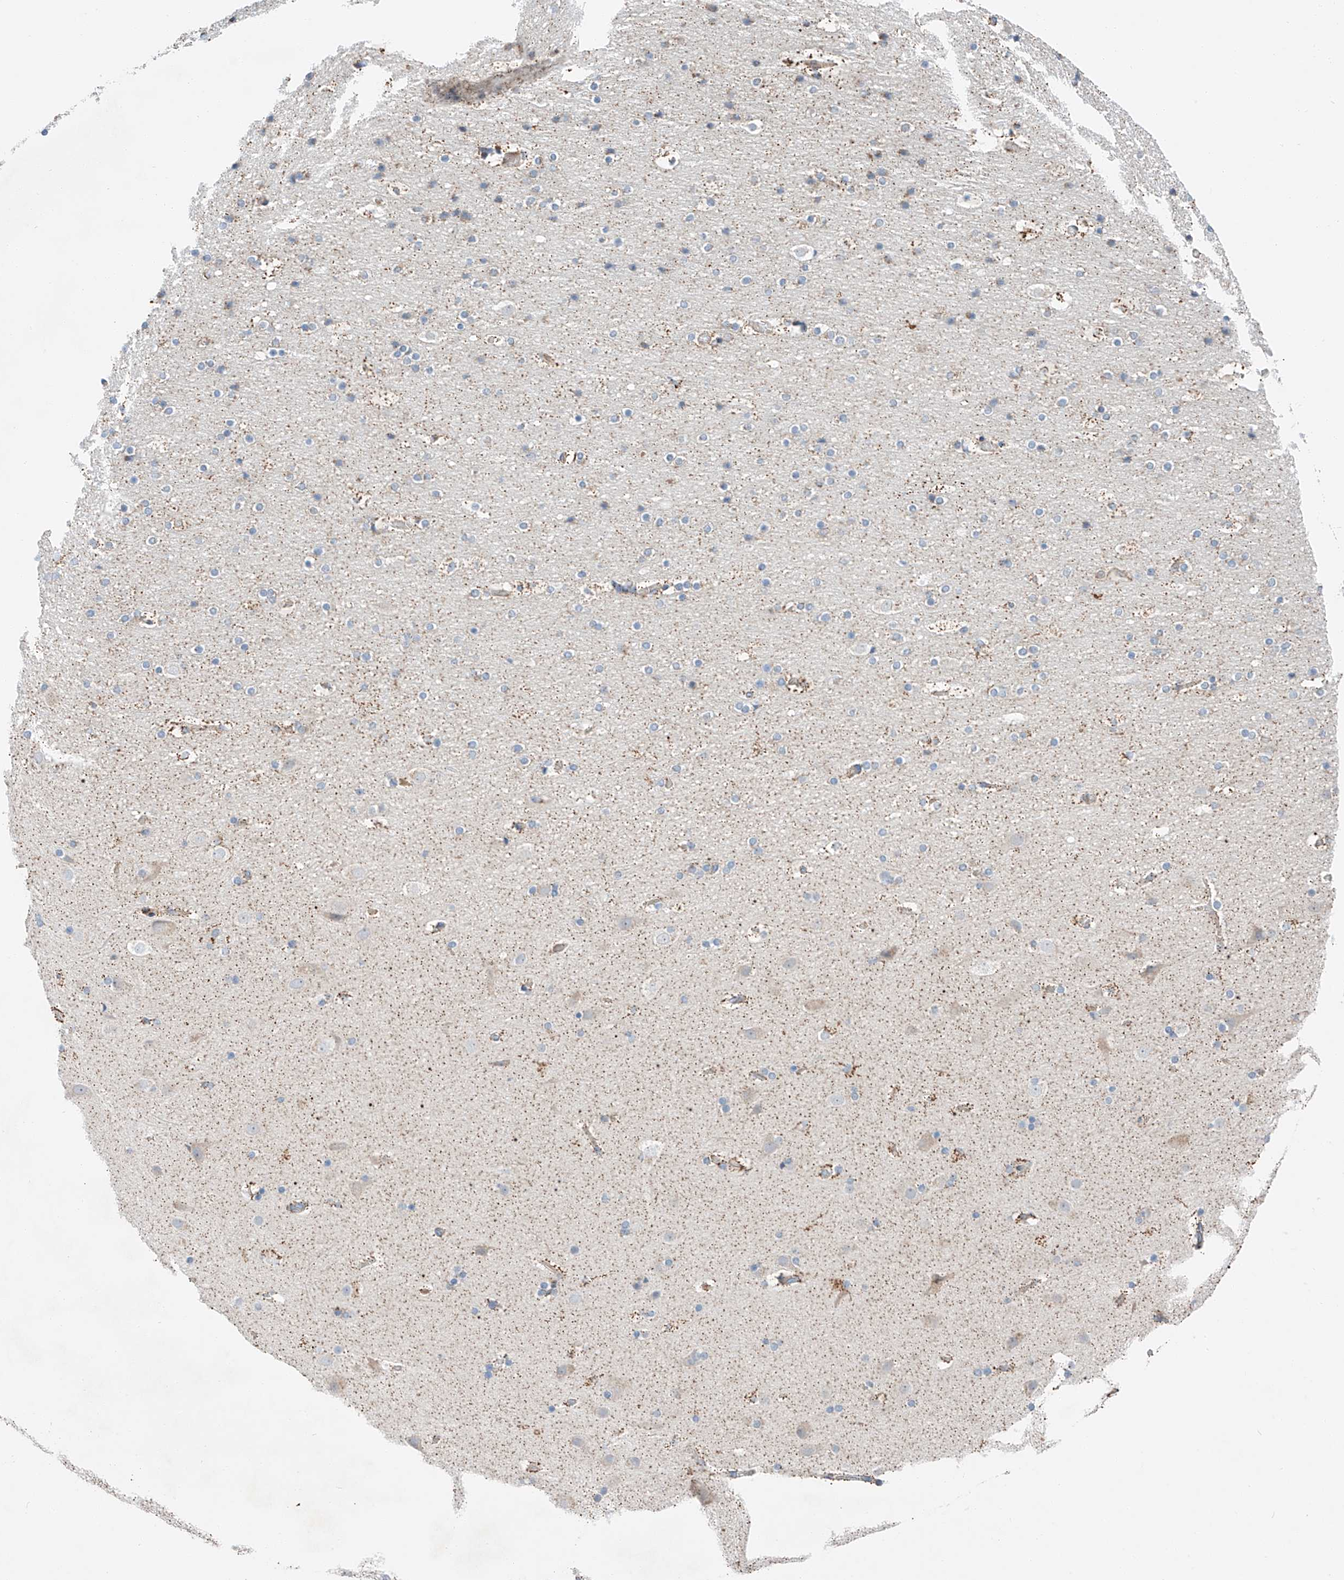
{"staining": {"intensity": "moderate", "quantity": "<25%", "location": "cytoplasmic/membranous"}, "tissue": "cerebral cortex", "cell_type": "Endothelial cells", "image_type": "normal", "snomed": [{"axis": "morphology", "description": "Normal tissue, NOS"}, {"axis": "topography", "description": "Cerebral cortex"}], "caption": "Endothelial cells display moderate cytoplasmic/membranous positivity in about <25% of cells in normal cerebral cortex.", "gene": "RUSC1", "patient": {"sex": "male", "age": 57}}